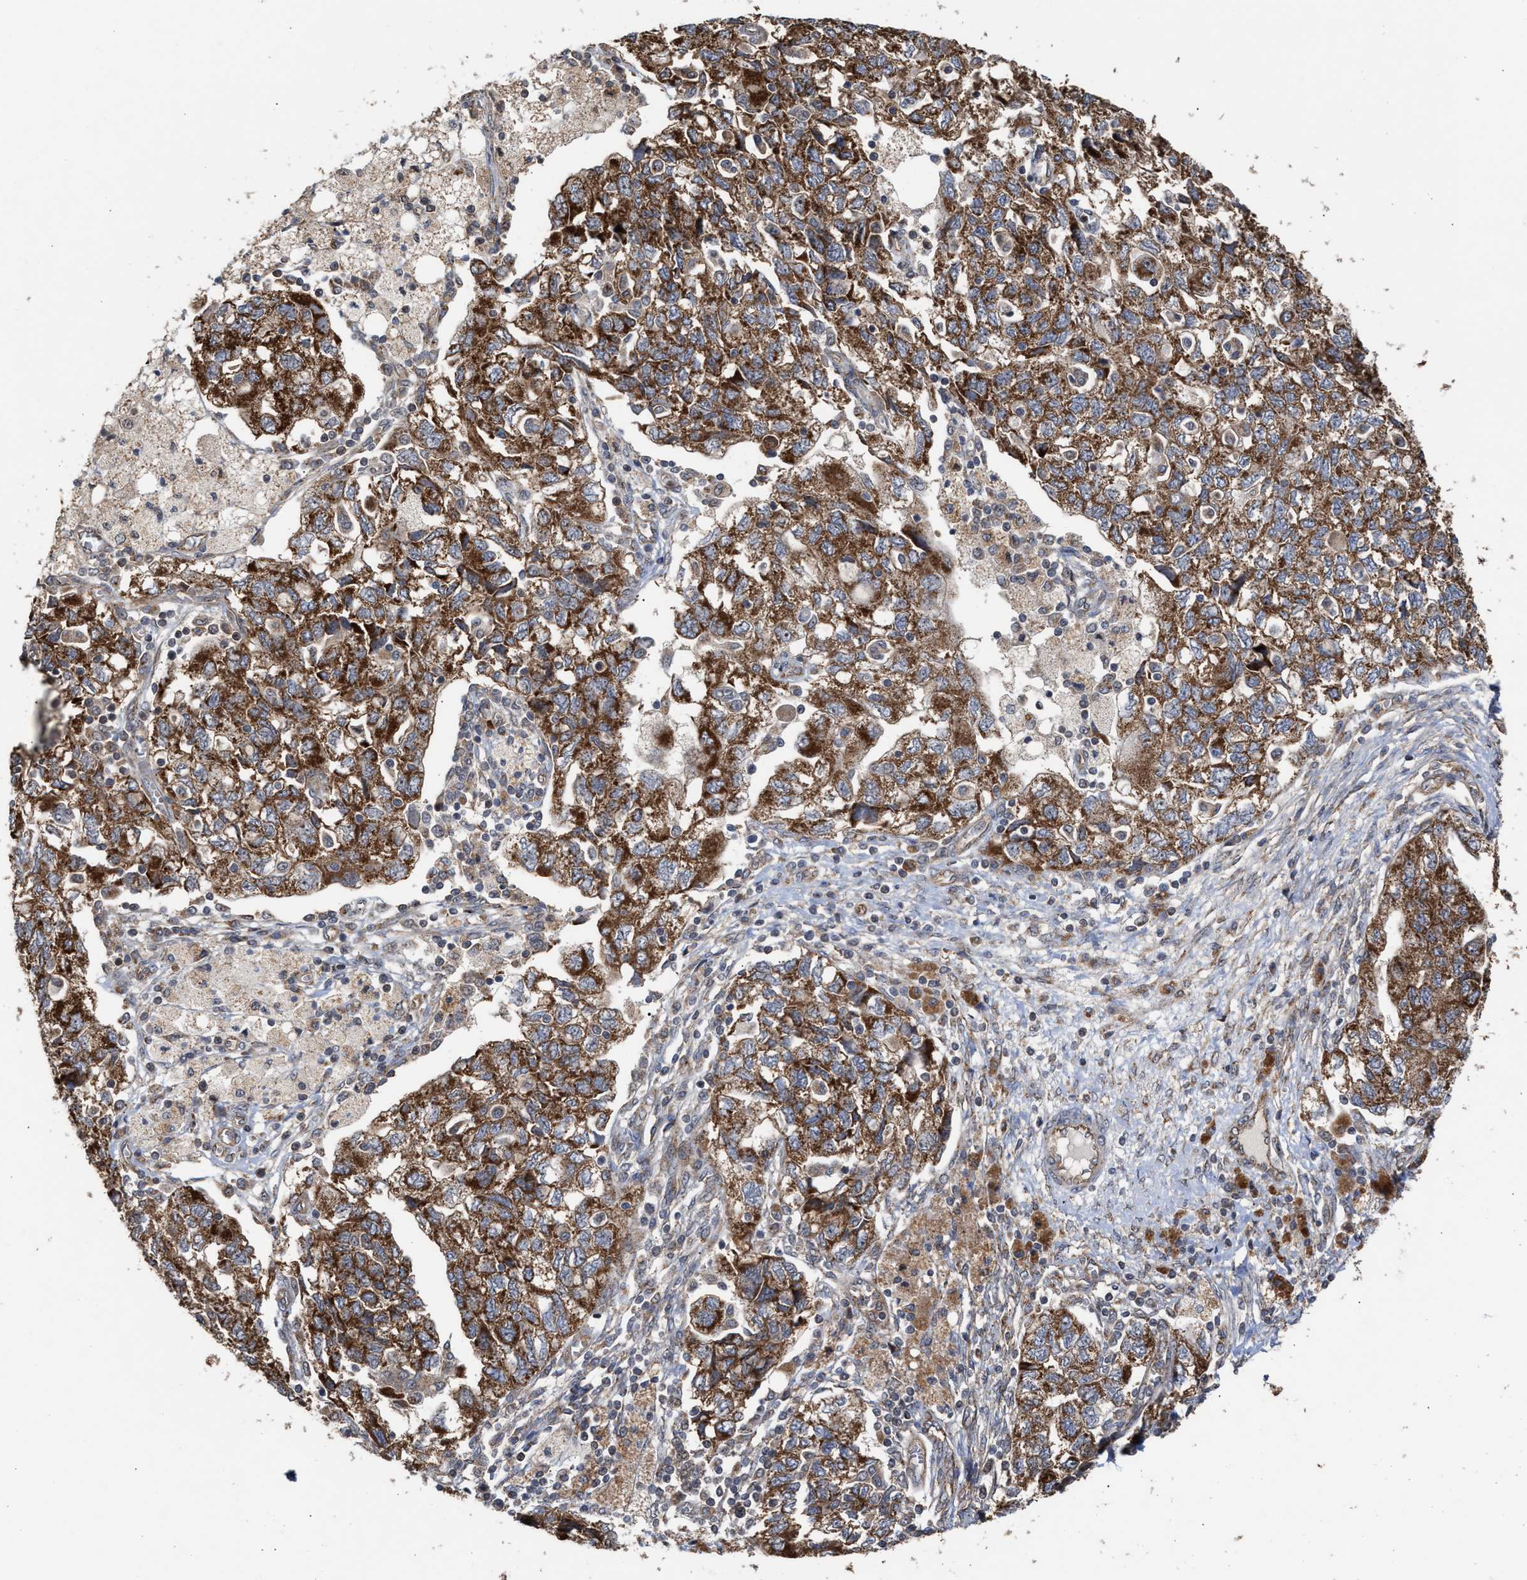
{"staining": {"intensity": "strong", "quantity": ">75%", "location": "cytoplasmic/membranous"}, "tissue": "ovarian cancer", "cell_type": "Tumor cells", "image_type": "cancer", "snomed": [{"axis": "morphology", "description": "Carcinoma, NOS"}, {"axis": "morphology", "description": "Cystadenocarcinoma, serous, NOS"}, {"axis": "topography", "description": "Ovary"}], "caption": "Tumor cells show strong cytoplasmic/membranous staining in approximately >75% of cells in ovarian cancer (carcinoma).", "gene": "EXOSC2", "patient": {"sex": "female", "age": 69}}